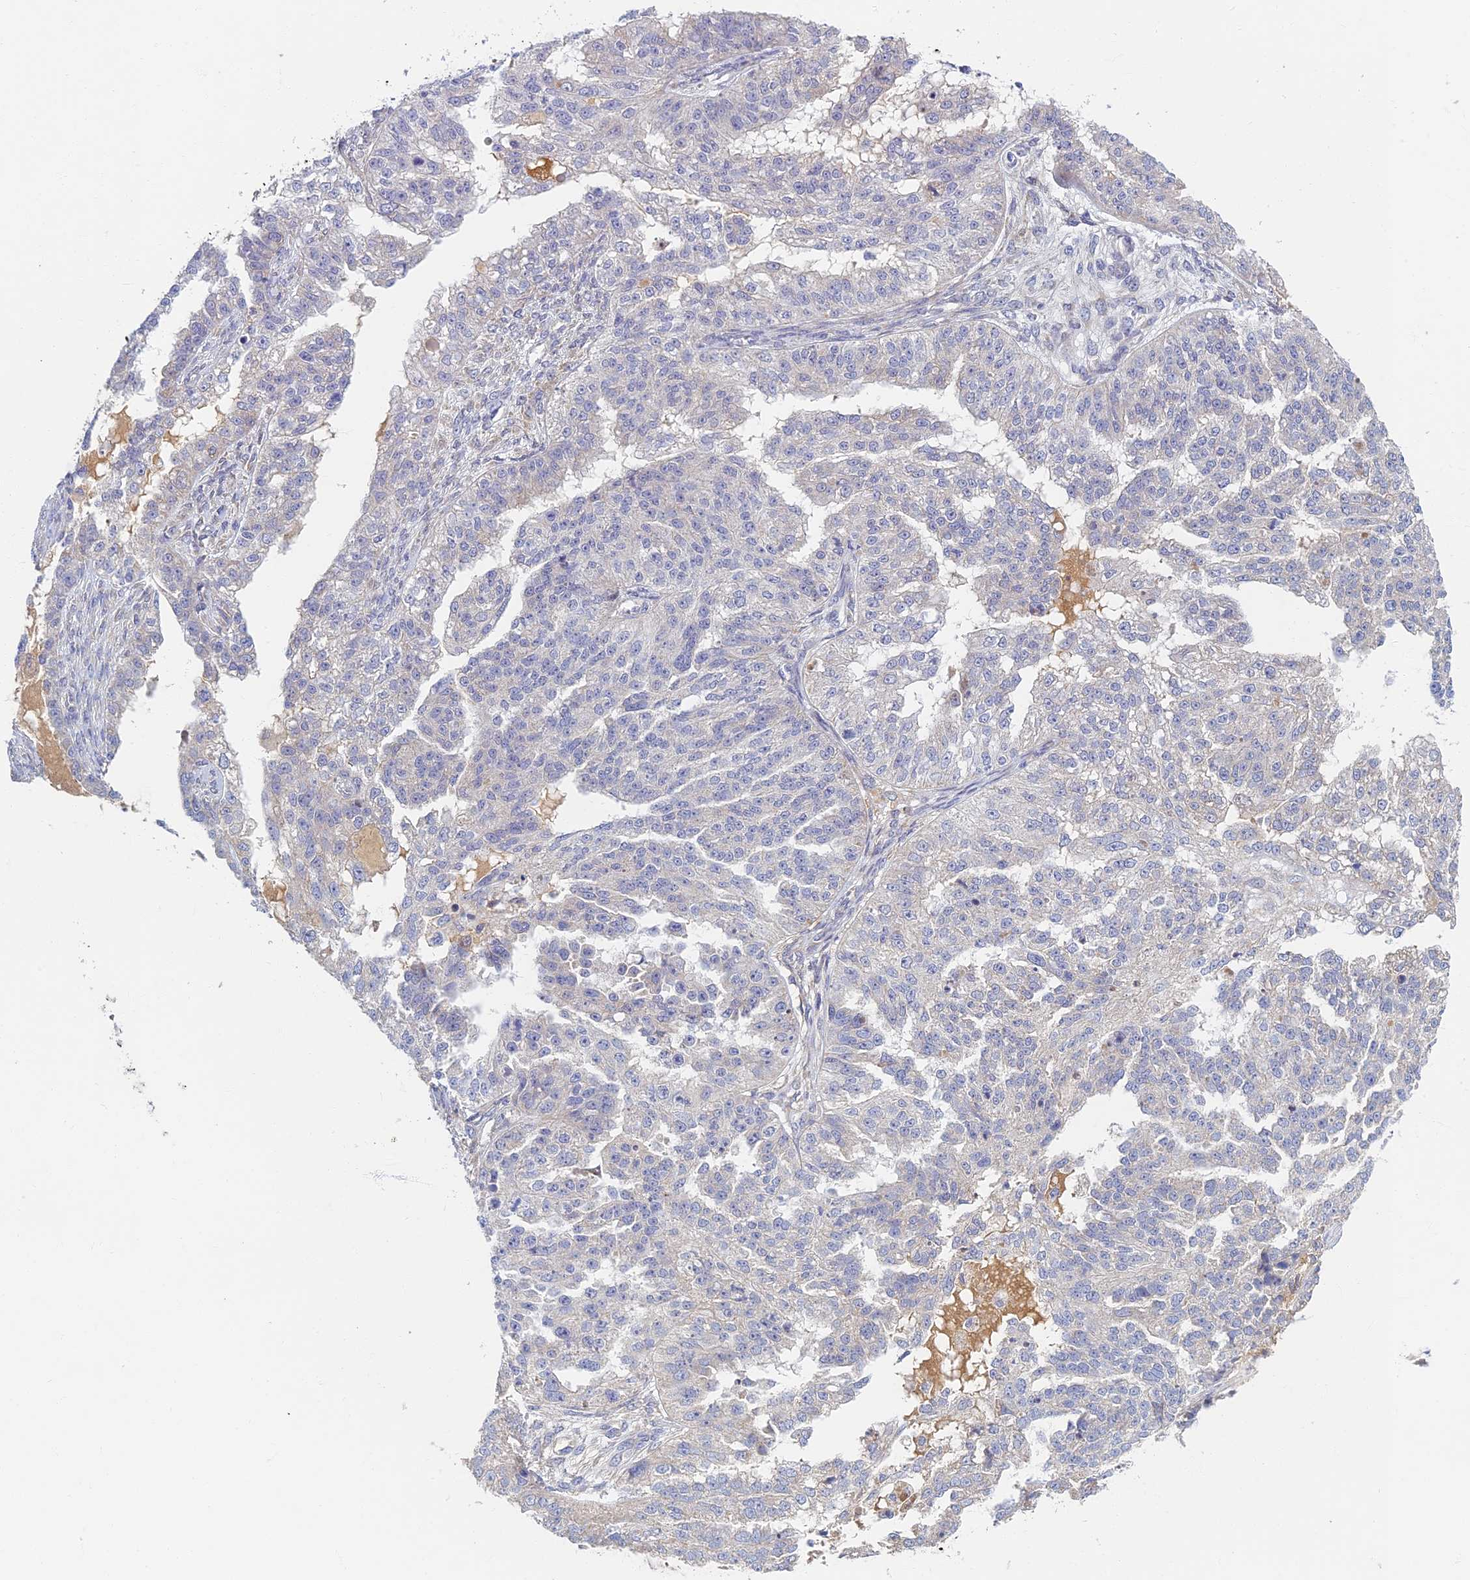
{"staining": {"intensity": "negative", "quantity": "none", "location": "none"}, "tissue": "ovarian cancer", "cell_type": "Tumor cells", "image_type": "cancer", "snomed": [{"axis": "morphology", "description": "Cystadenocarcinoma, serous, NOS"}, {"axis": "topography", "description": "Ovary"}], "caption": "This is an IHC photomicrograph of ovarian cancer (serous cystadenocarcinoma). There is no positivity in tumor cells.", "gene": "SOGA1", "patient": {"sex": "female", "age": 58}}